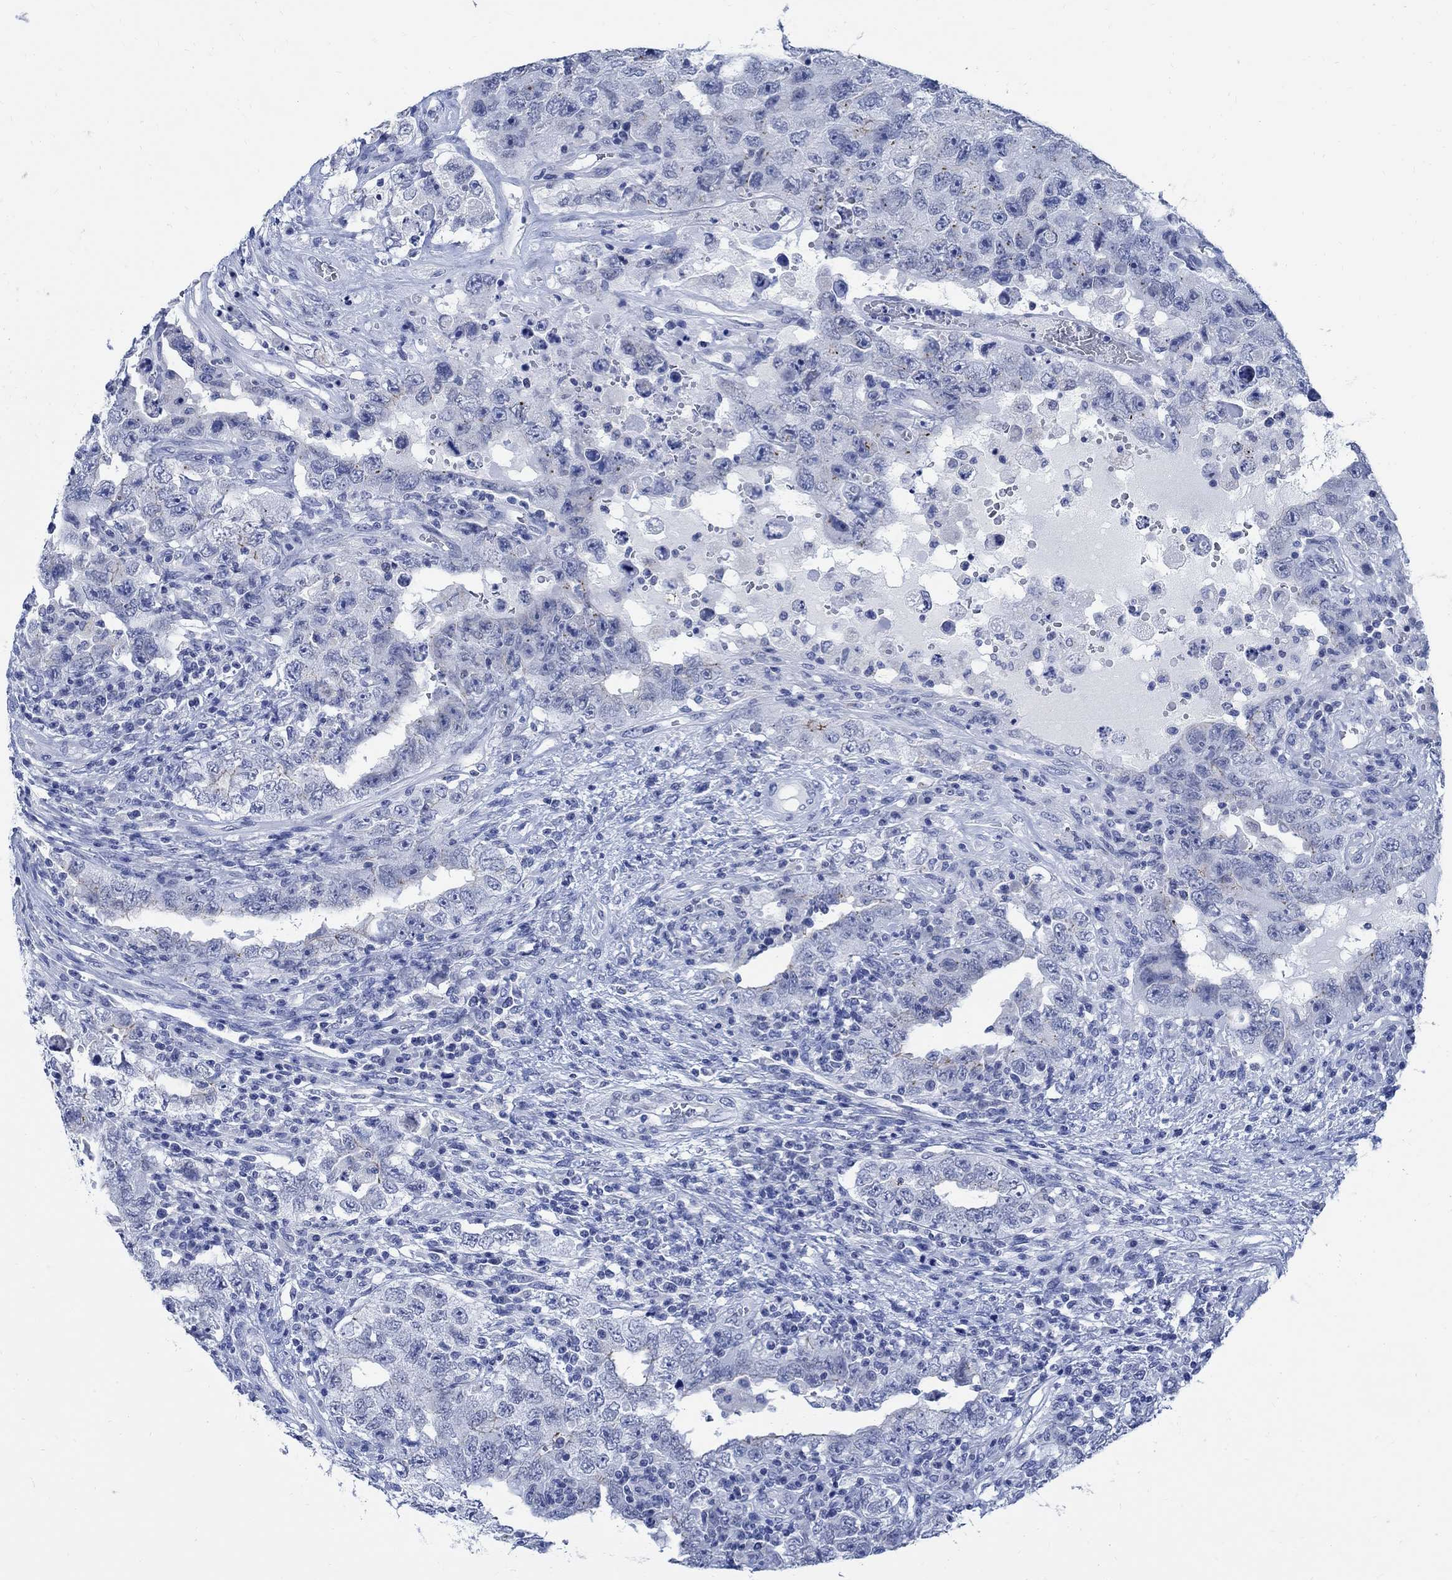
{"staining": {"intensity": "weak", "quantity": "<25%", "location": "cytoplasmic/membranous"}, "tissue": "testis cancer", "cell_type": "Tumor cells", "image_type": "cancer", "snomed": [{"axis": "morphology", "description": "Carcinoma, Embryonal, NOS"}, {"axis": "topography", "description": "Testis"}], "caption": "Immunohistochemistry (IHC) histopathology image of human testis embryonal carcinoma stained for a protein (brown), which shows no positivity in tumor cells.", "gene": "CAMK2N1", "patient": {"sex": "male", "age": 26}}